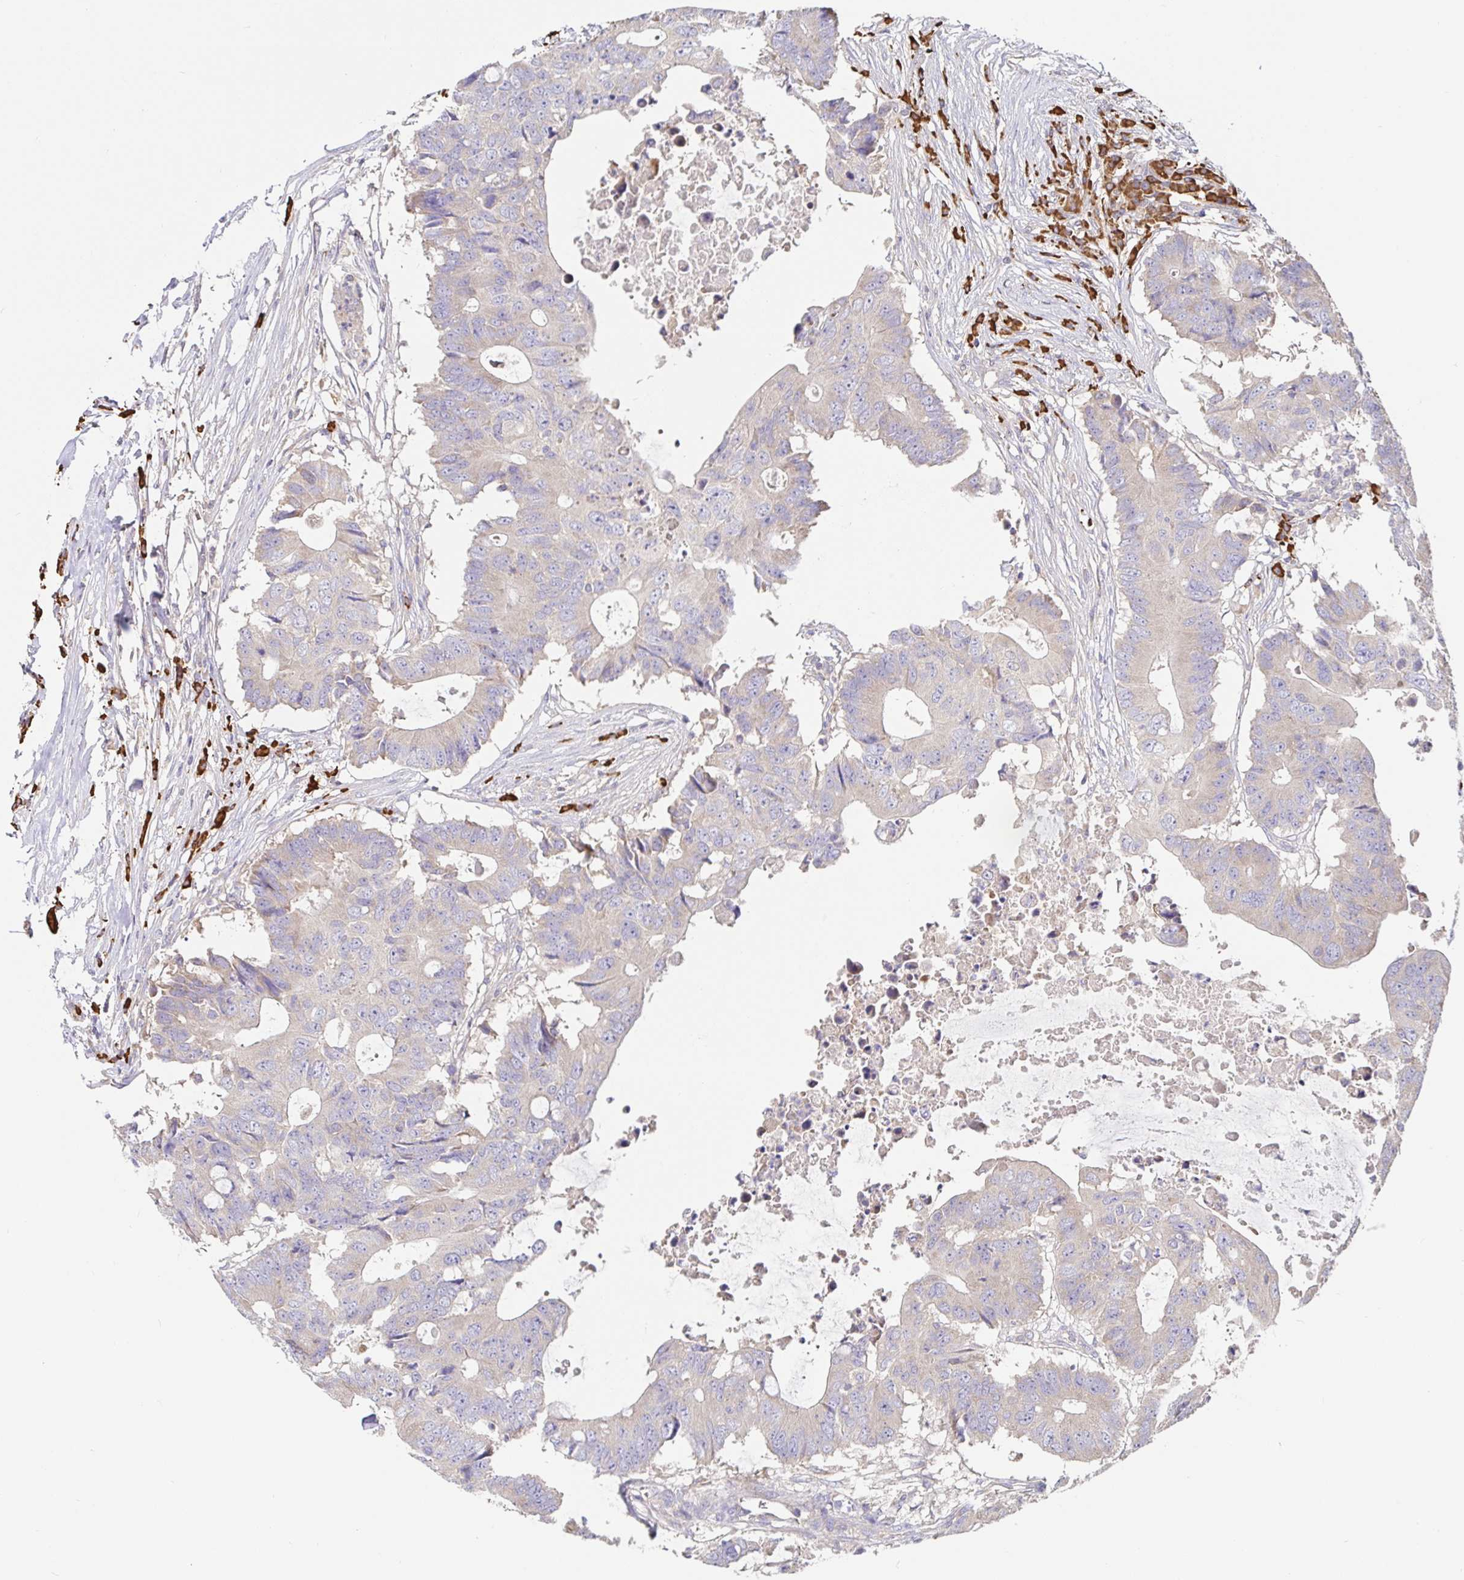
{"staining": {"intensity": "negative", "quantity": "none", "location": "none"}, "tissue": "colorectal cancer", "cell_type": "Tumor cells", "image_type": "cancer", "snomed": [{"axis": "morphology", "description": "Adenocarcinoma, NOS"}, {"axis": "topography", "description": "Colon"}], "caption": "A micrograph of human colorectal cancer is negative for staining in tumor cells. (Brightfield microscopy of DAB (3,3'-diaminobenzidine) IHC at high magnification).", "gene": "HAGH", "patient": {"sex": "male", "age": 71}}